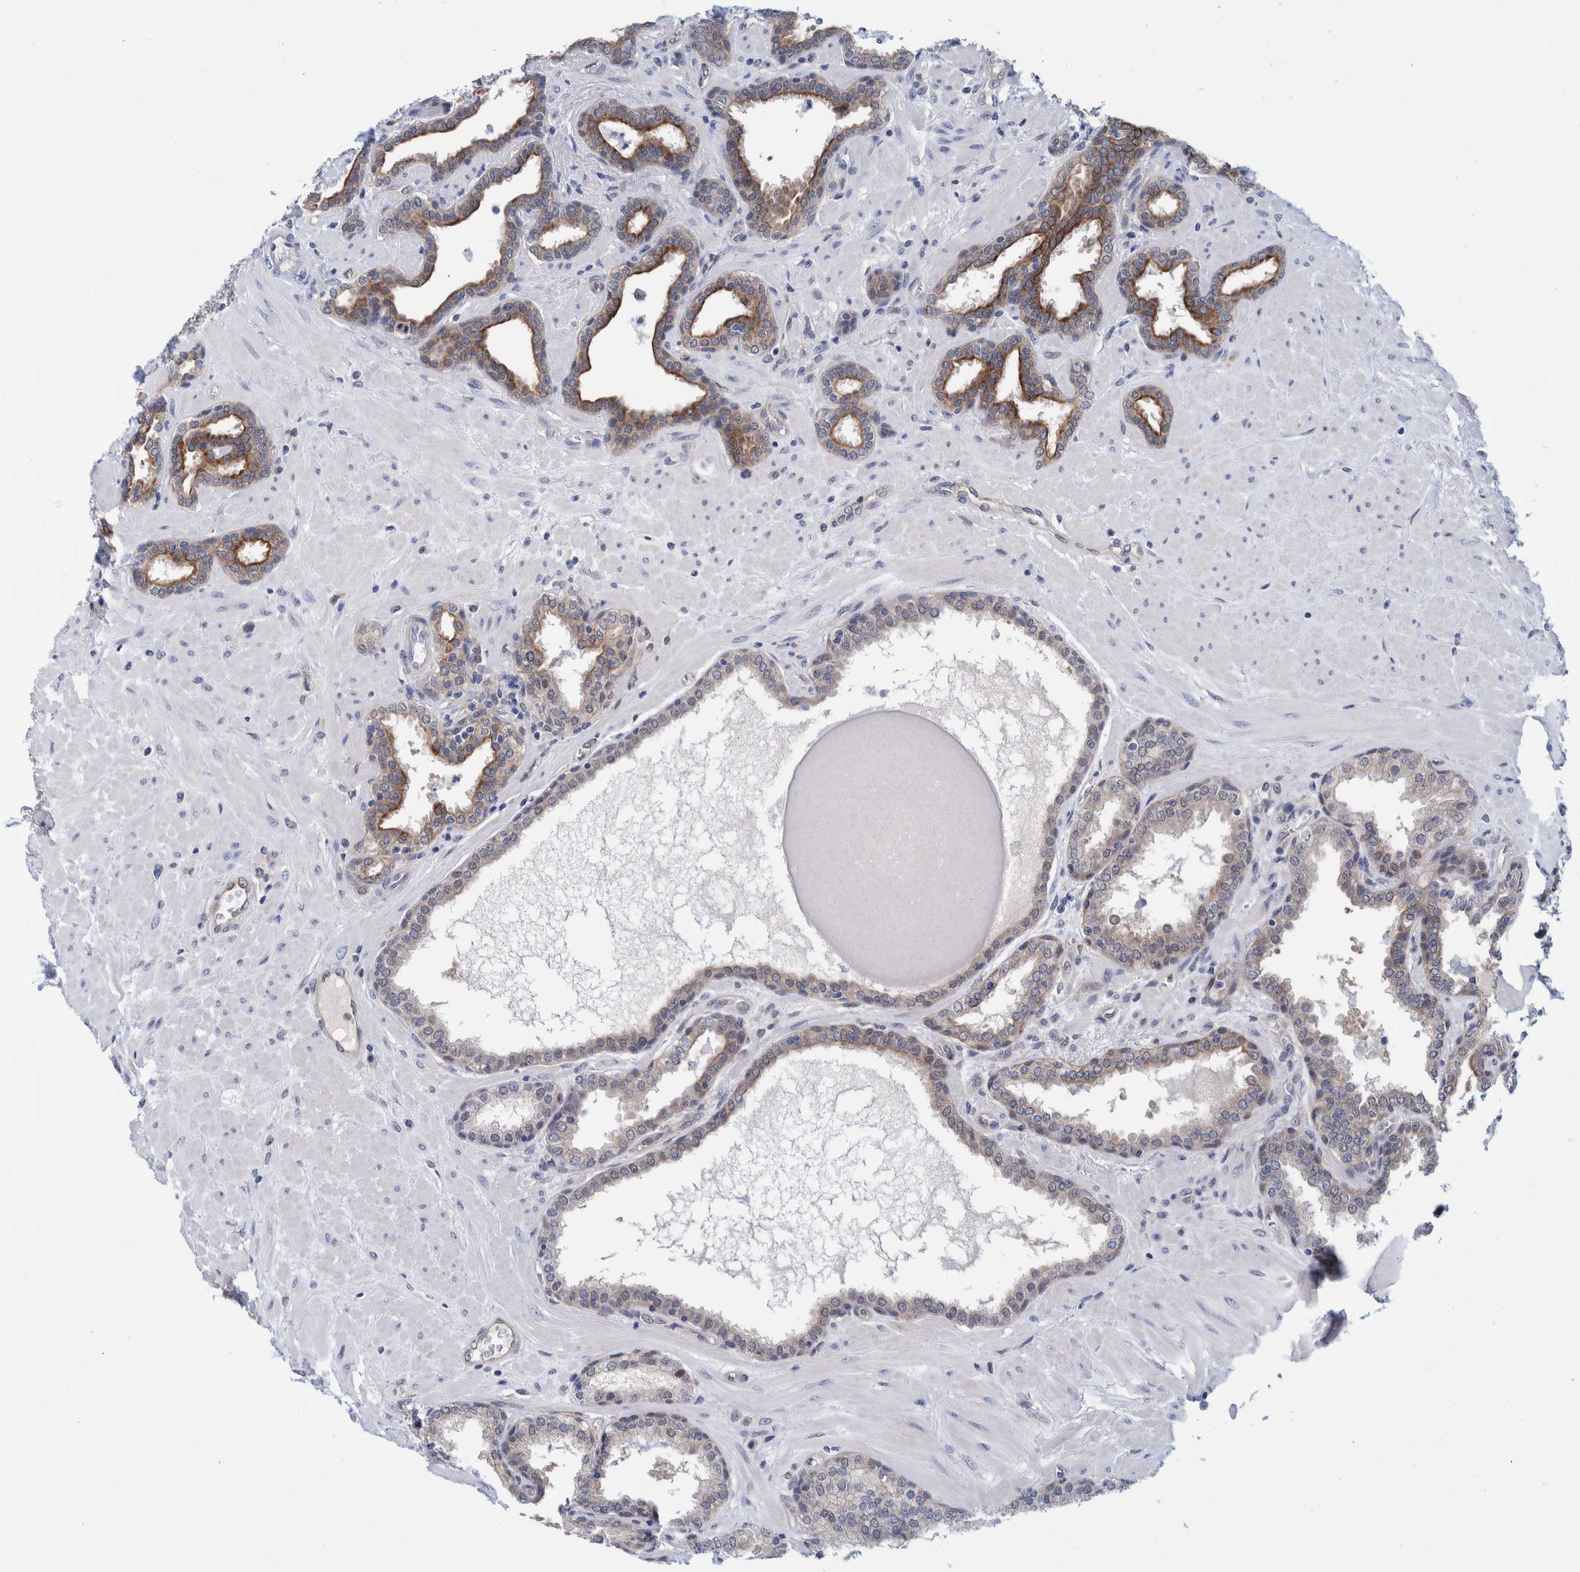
{"staining": {"intensity": "strong", "quantity": "<25%", "location": "cytoplasmic/membranous"}, "tissue": "prostate", "cell_type": "Glandular cells", "image_type": "normal", "snomed": [{"axis": "morphology", "description": "Normal tissue, NOS"}, {"axis": "topography", "description": "Prostate"}], "caption": "Immunohistochemical staining of unremarkable human prostate shows <25% levels of strong cytoplasmic/membranous protein positivity in about <25% of glandular cells. Using DAB (brown) and hematoxylin (blue) stains, captured at high magnification using brightfield microscopy.", "gene": "PFAS", "patient": {"sex": "male", "age": 51}}